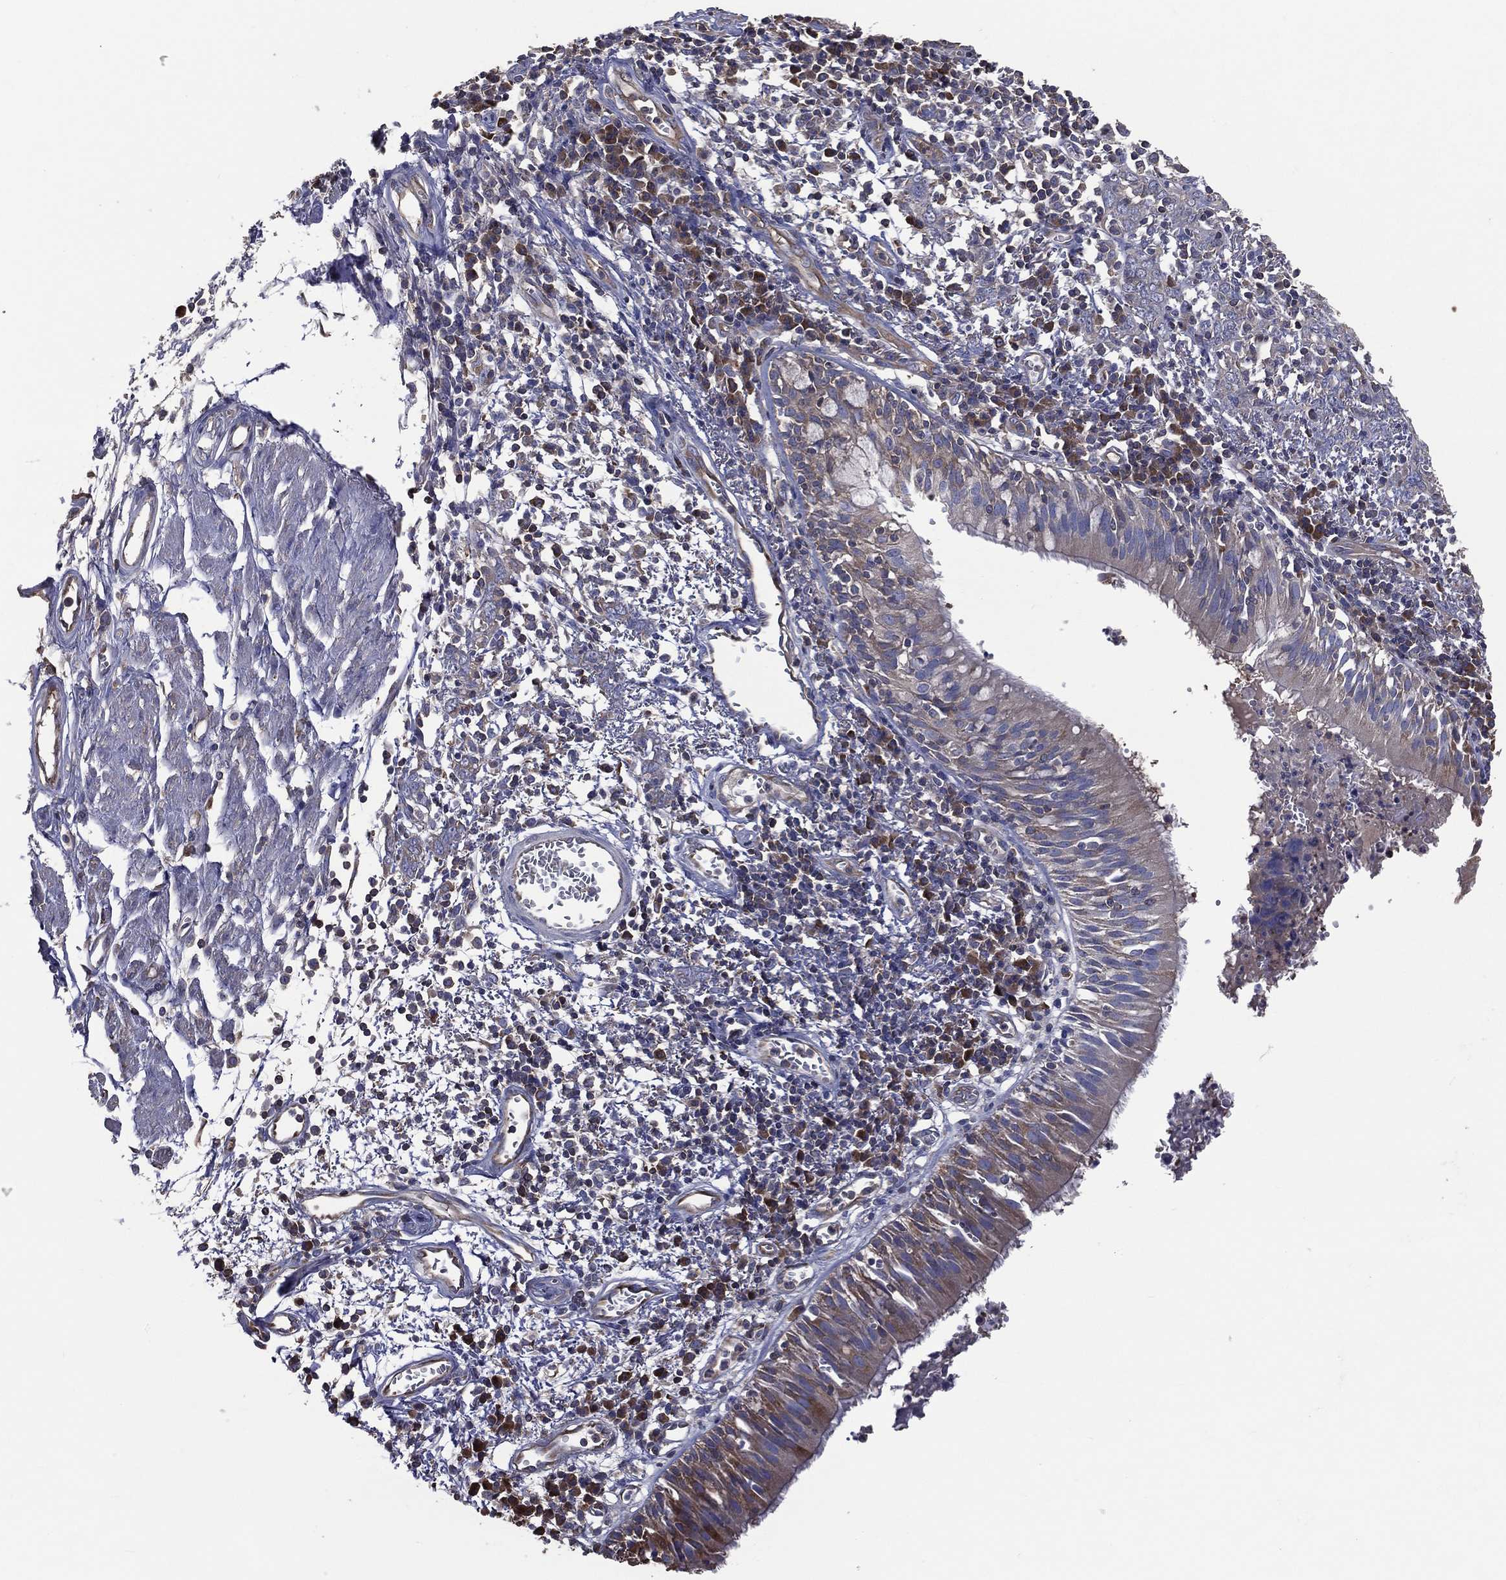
{"staining": {"intensity": "weak", "quantity": "25%-75%", "location": "cytoplasmic/membranous"}, "tissue": "bronchus", "cell_type": "Respiratory epithelial cells", "image_type": "normal", "snomed": [{"axis": "morphology", "description": "Normal tissue, NOS"}, {"axis": "morphology", "description": "Squamous cell carcinoma, NOS"}, {"axis": "topography", "description": "Cartilage tissue"}, {"axis": "topography", "description": "Bronchus"}, {"axis": "topography", "description": "Lung"}], "caption": "Respiratory epithelial cells exhibit weak cytoplasmic/membranous staining in about 25%-75% of cells in normal bronchus. (Stains: DAB in brown, nuclei in blue, Microscopy: brightfield microscopy at high magnification).", "gene": "SARS1", "patient": {"sex": "male", "age": 66}}